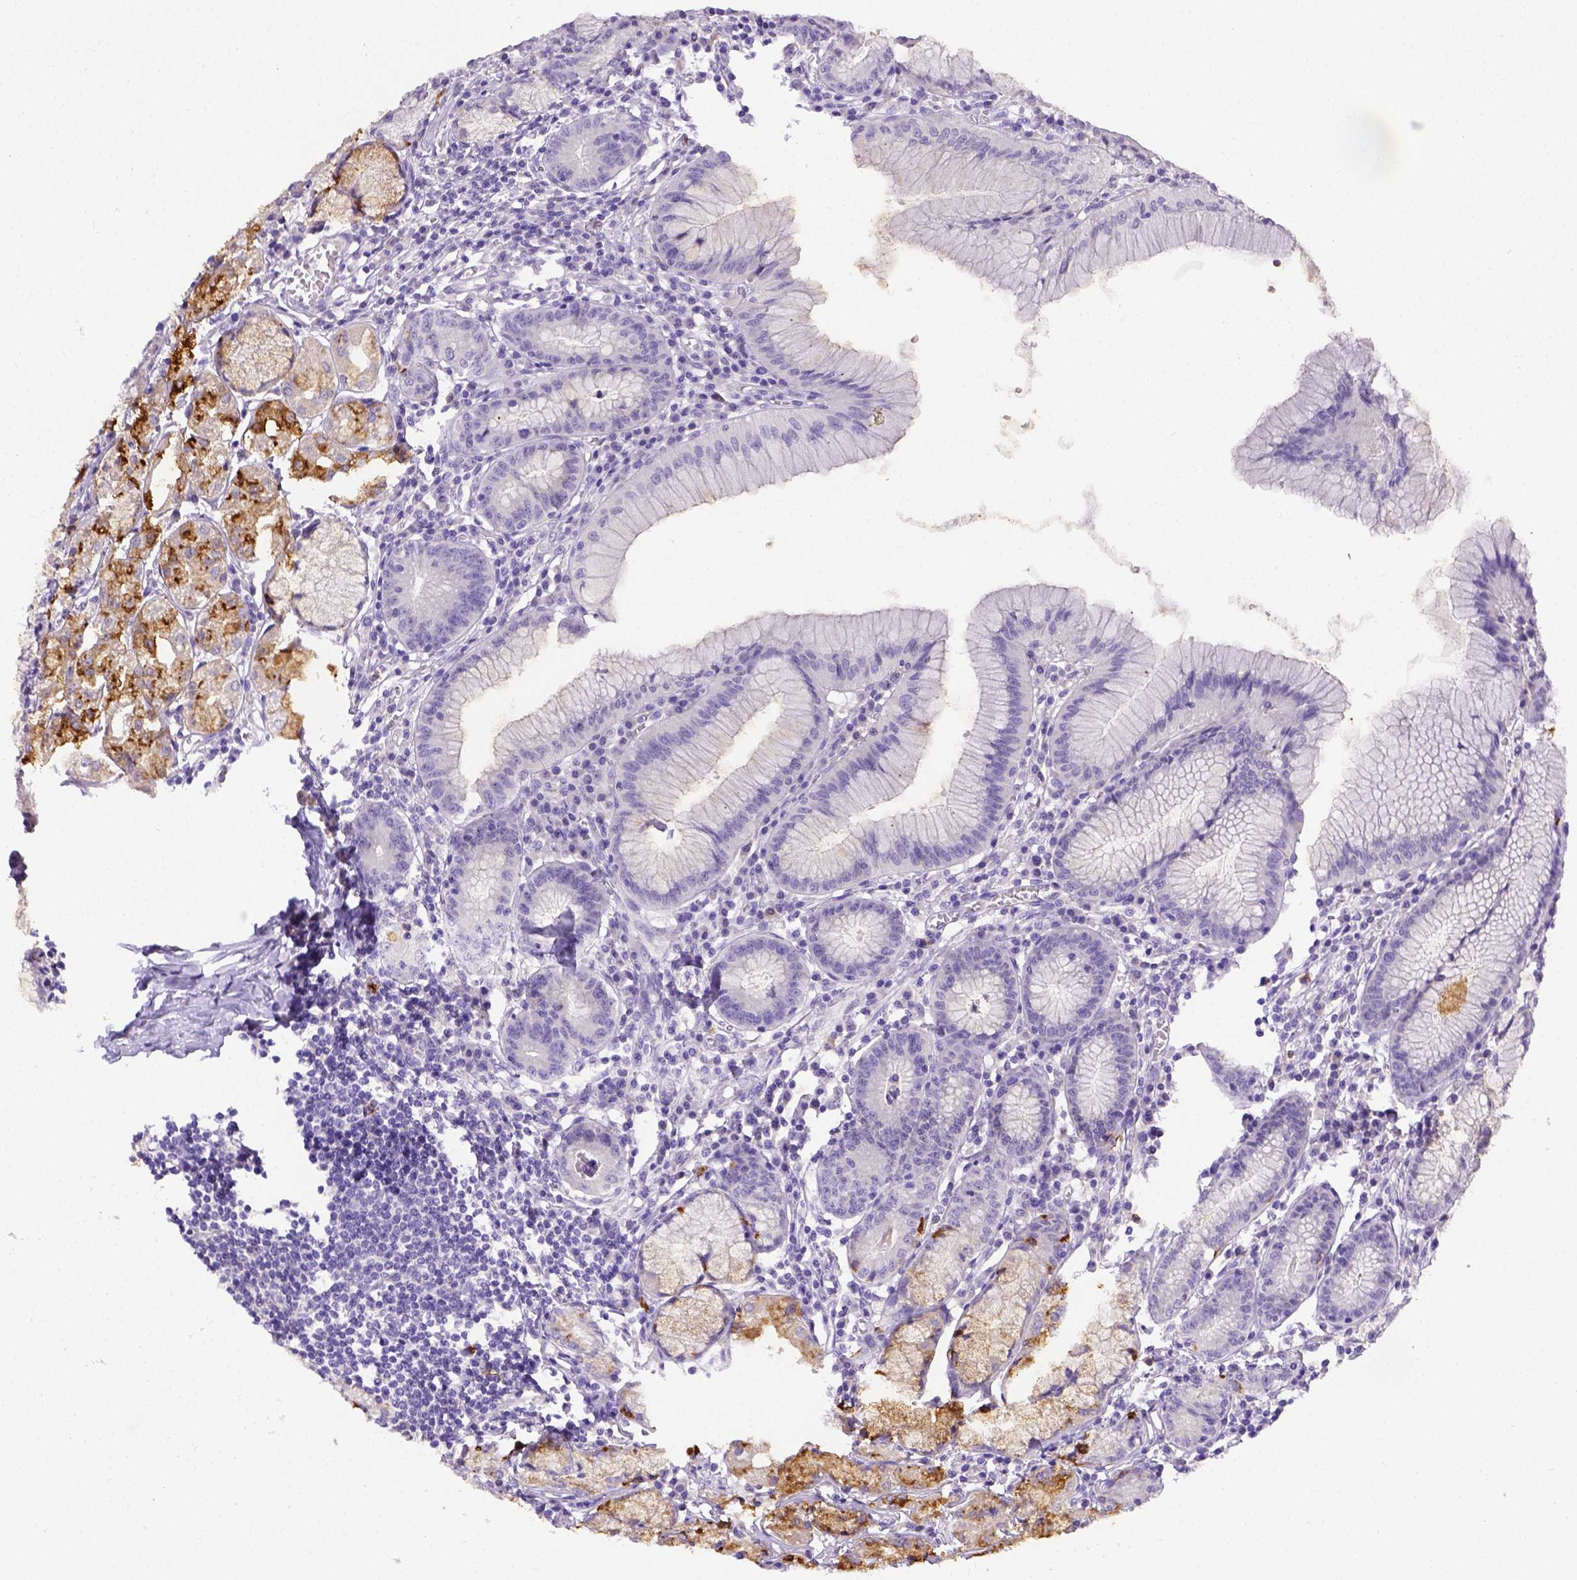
{"staining": {"intensity": "strong", "quantity": "25%-75%", "location": "cytoplasmic/membranous"}, "tissue": "stomach", "cell_type": "Glandular cells", "image_type": "normal", "snomed": [{"axis": "morphology", "description": "Normal tissue, NOS"}, {"axis": "topography", "description": "Stomach"}], "caption": "Normal stomach was stained to show a protein in brown. There is high levels of strong cytoplasmic/membranous expression in about 25%-75% of glandular cells.", "gene": "B3GAT1", "patient": {"sex": "male", "age": 55}}